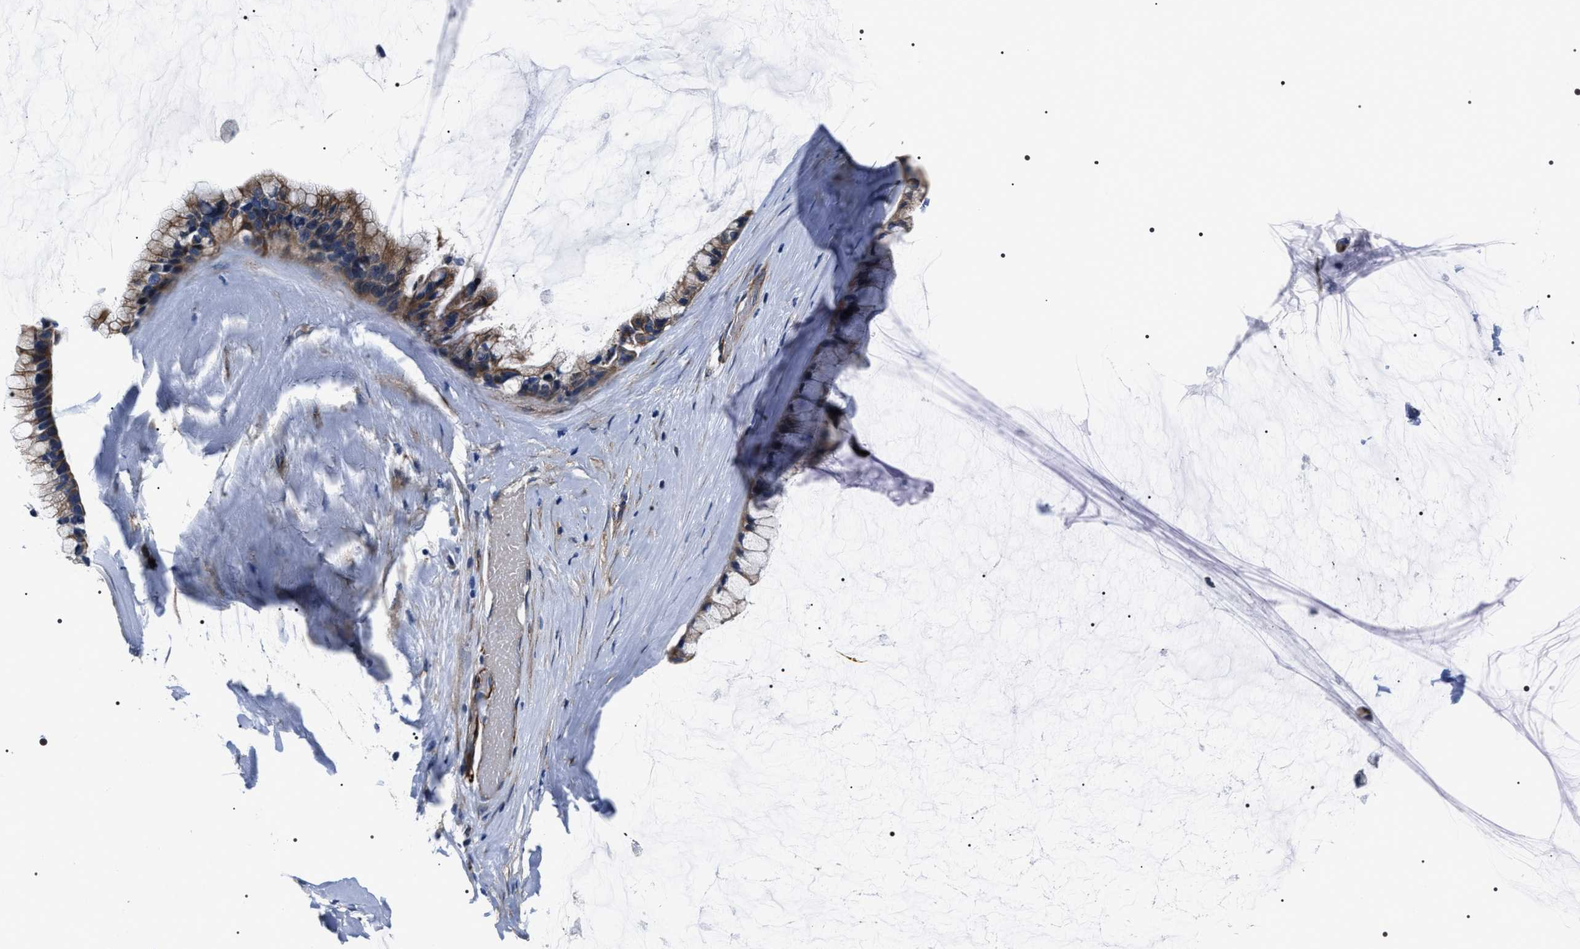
{"staining": {"intensity": "moderate", "quantity": ">75%", "location": "cytoplasmic/membranous"}, "tissue": "ovarian cancer", "cell_type": "Tumor cells", "image_type": "cancer", "snomed": [{"axis": "morphology", "description": "Cystadenocarcinoma, mucinous, NOS"}, {"axis": "topography", "description": "Ovary"}], "caption": "The histopathology image exhibits staining of mucinous cystadenocarcinoma (ovarian), revealing moderate cytoplasmic/membranous protein expression (brown color) within tumor cells.", "gene": "BAG2", "patient": {"sex": "female", "age": 39}}